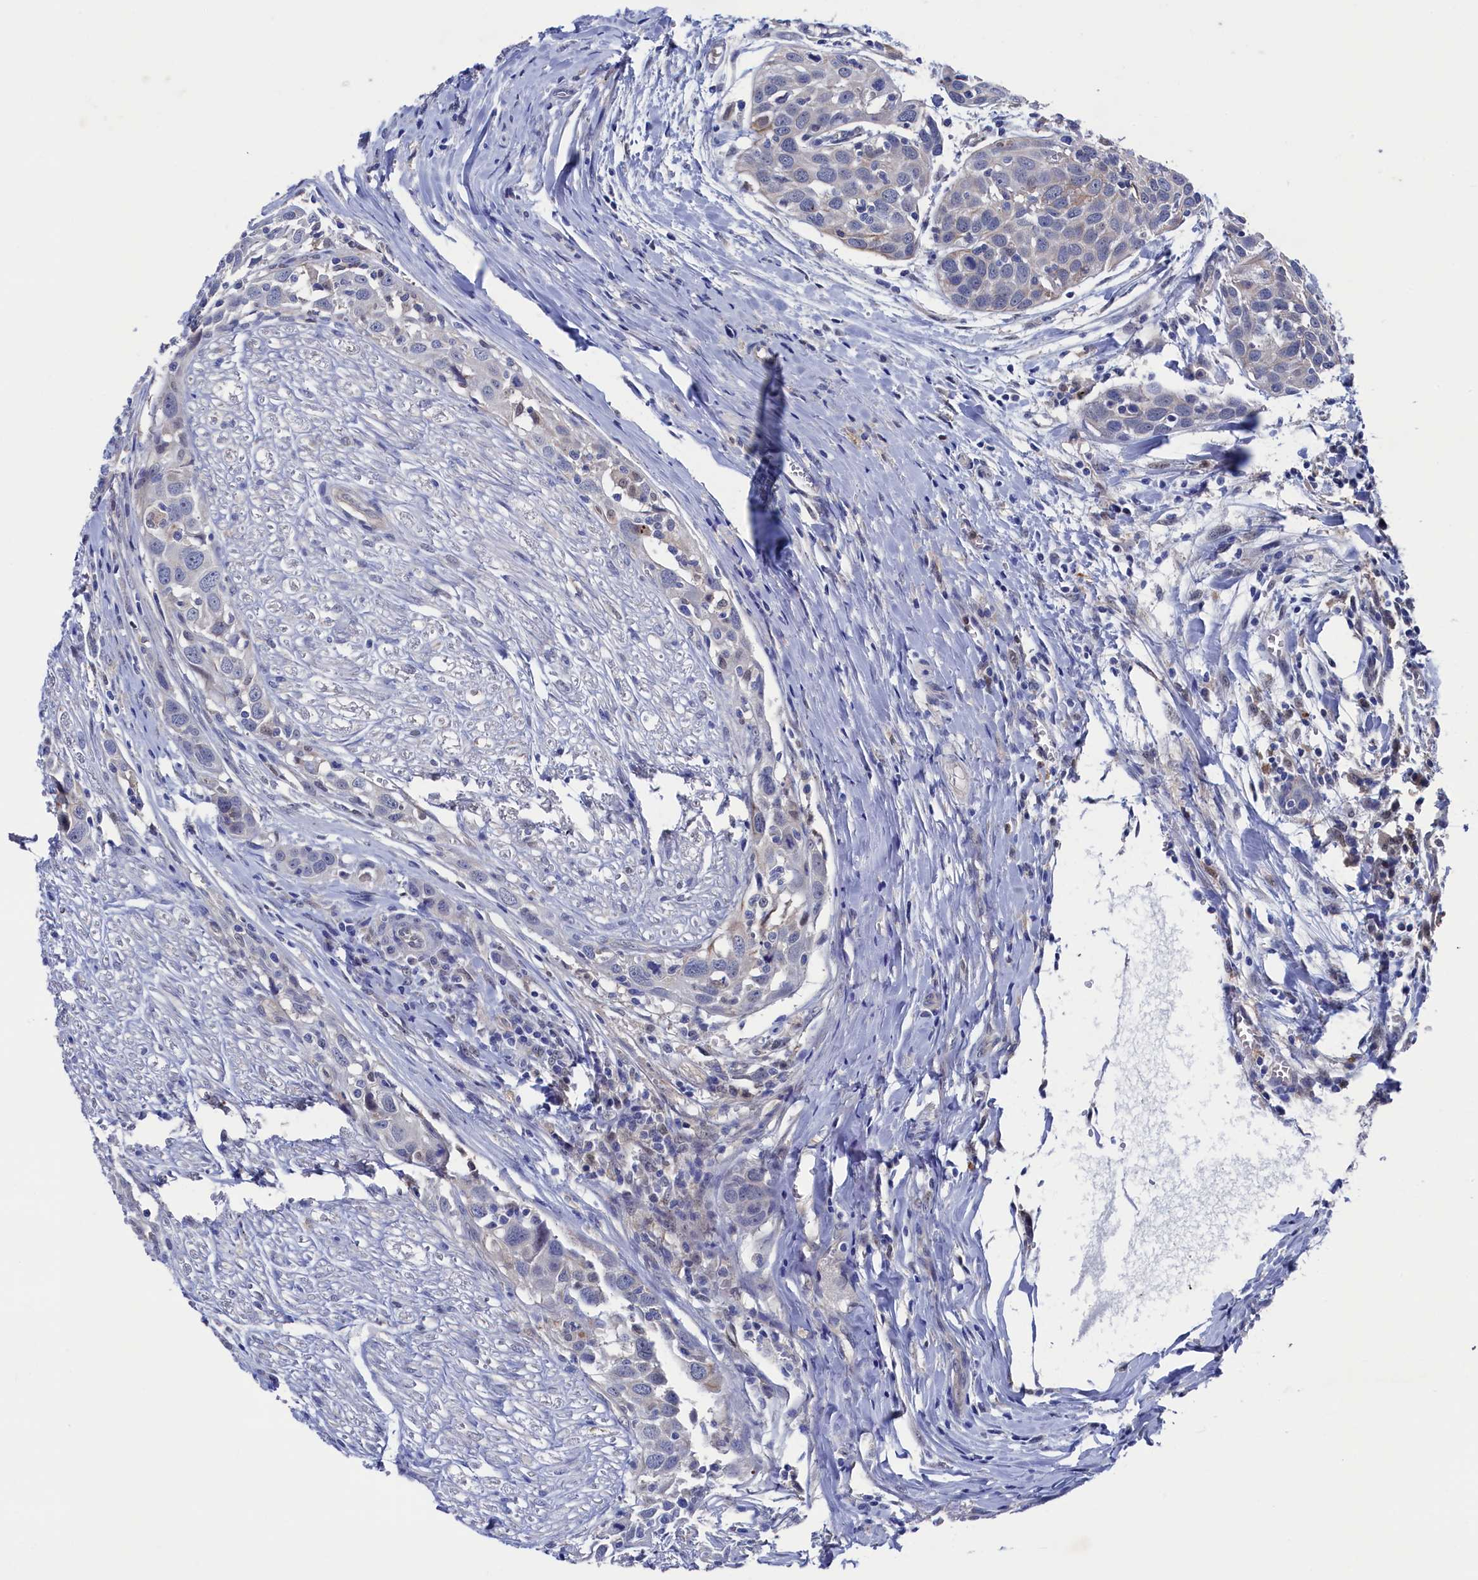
{"staining": {"intensity": "negative", "quantity": "none", "location": "none"}, "tissue": "head and neck cancer", "cell_type": "Tumor cells", "image_type": "cancer", "snomed": [{"axis": "morphology", "description": "Squamous cell carcinoma, NOS"}, {"axis": "topography", "description": "Oral tissue"}, {"axis": "topography", "description": "Head-Neck"}], "caption": "The image displays no significant staining in tumor cells of head and neck squamous cell carcinoma.", "gene": "RNH1", "patient": {"sex": "female", "age": 50}}